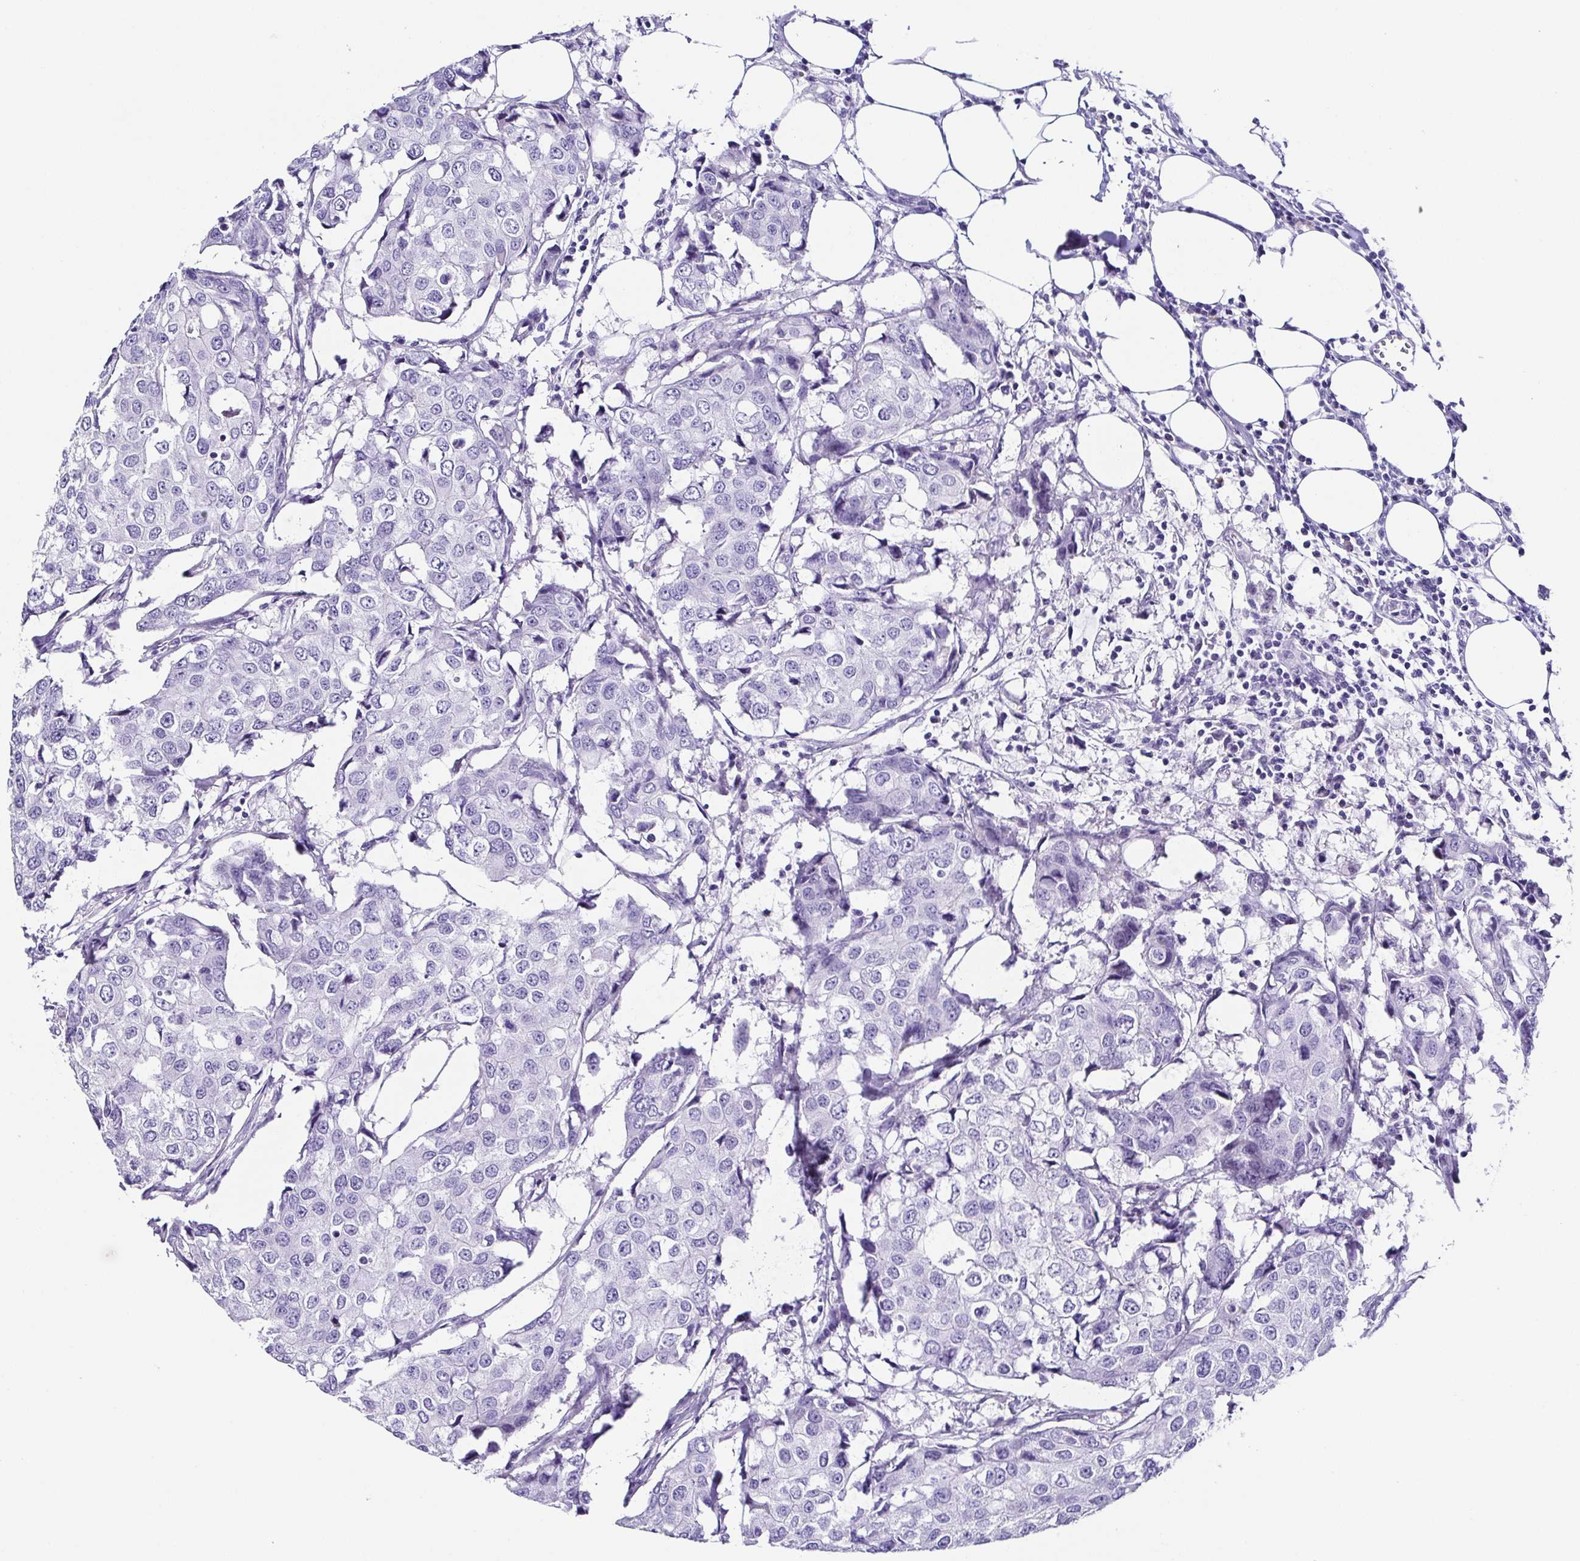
{"staining": {"intensity": "negative", "quantity": "none", "location": "none"}, "tissue": "breast cancer", "cell_type": "Tumor cells", "image_type": "cancer", "snomed": [{"axis": "morphology", "description": "Duct carcinoma"}, {"axis": "topography", "description": "Breast"}], "caption": "The histopathology image reveals no significant expression in tumor cells of breast cancer.", "gene": "TNNT2", "patient": {"sex": "female", "age": 27}}